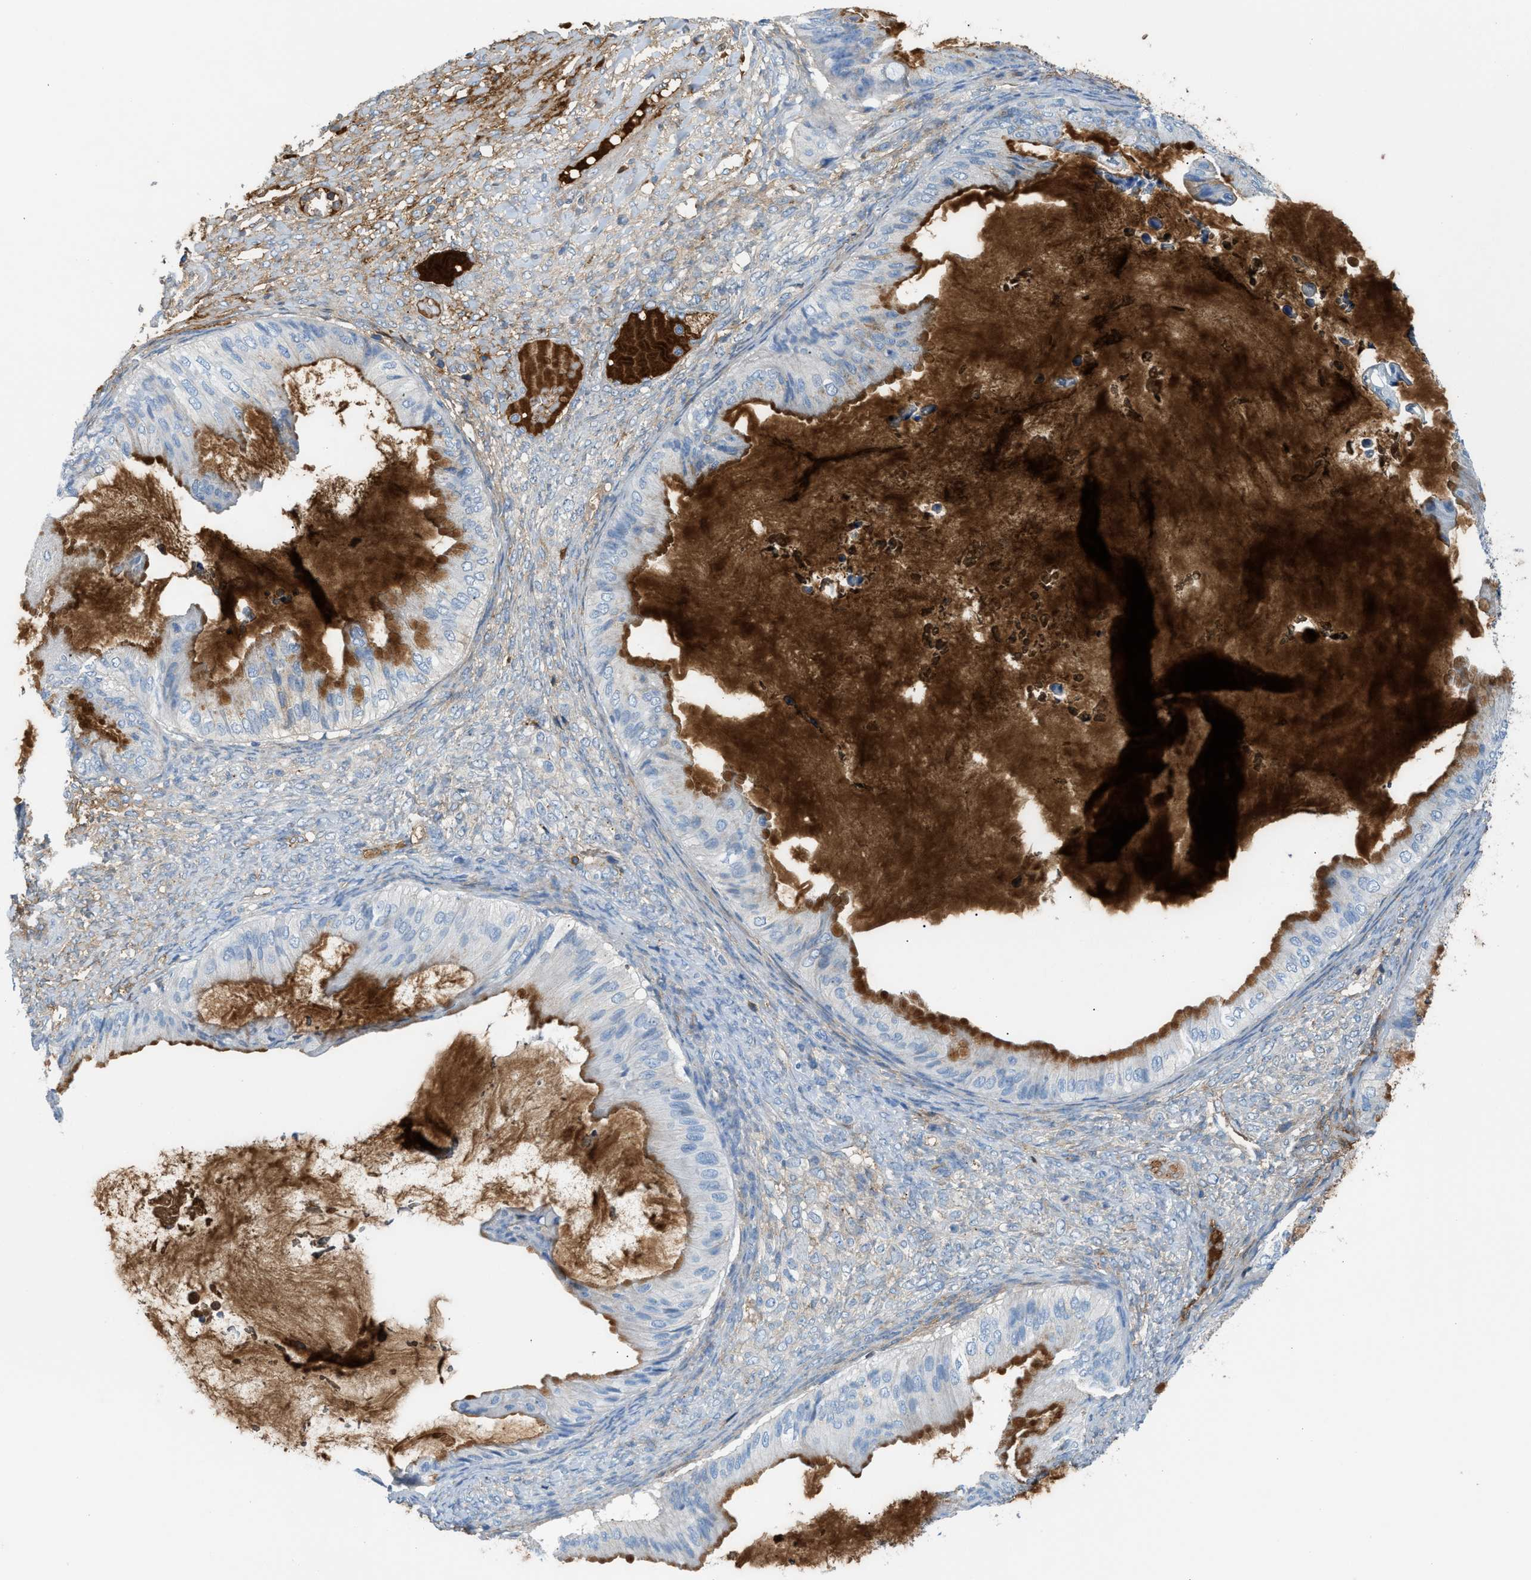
{"staining": {"intensity": "moderate", "quantity": ">75%", "location": "cytoplasmic/membranous"}, "tissue": "ovarian cancer", "cell_type": "Tumor cells", "image_type": "cancer", "snomed": [{"axis": "morphology", "description": "Cystadenocarcinoma, mucinous, NOS"}, {"axis": "topography", "description": "Ovary"}], "caption": "Mucinous cystadenocarcinoma (ovarian) stained for a protein (brown) displays moderate cytoplasmic/membranous positive expression in about >75% of tumor cells.", "gene": "CFI", "patient": {"sex": "female", "age": 61}}